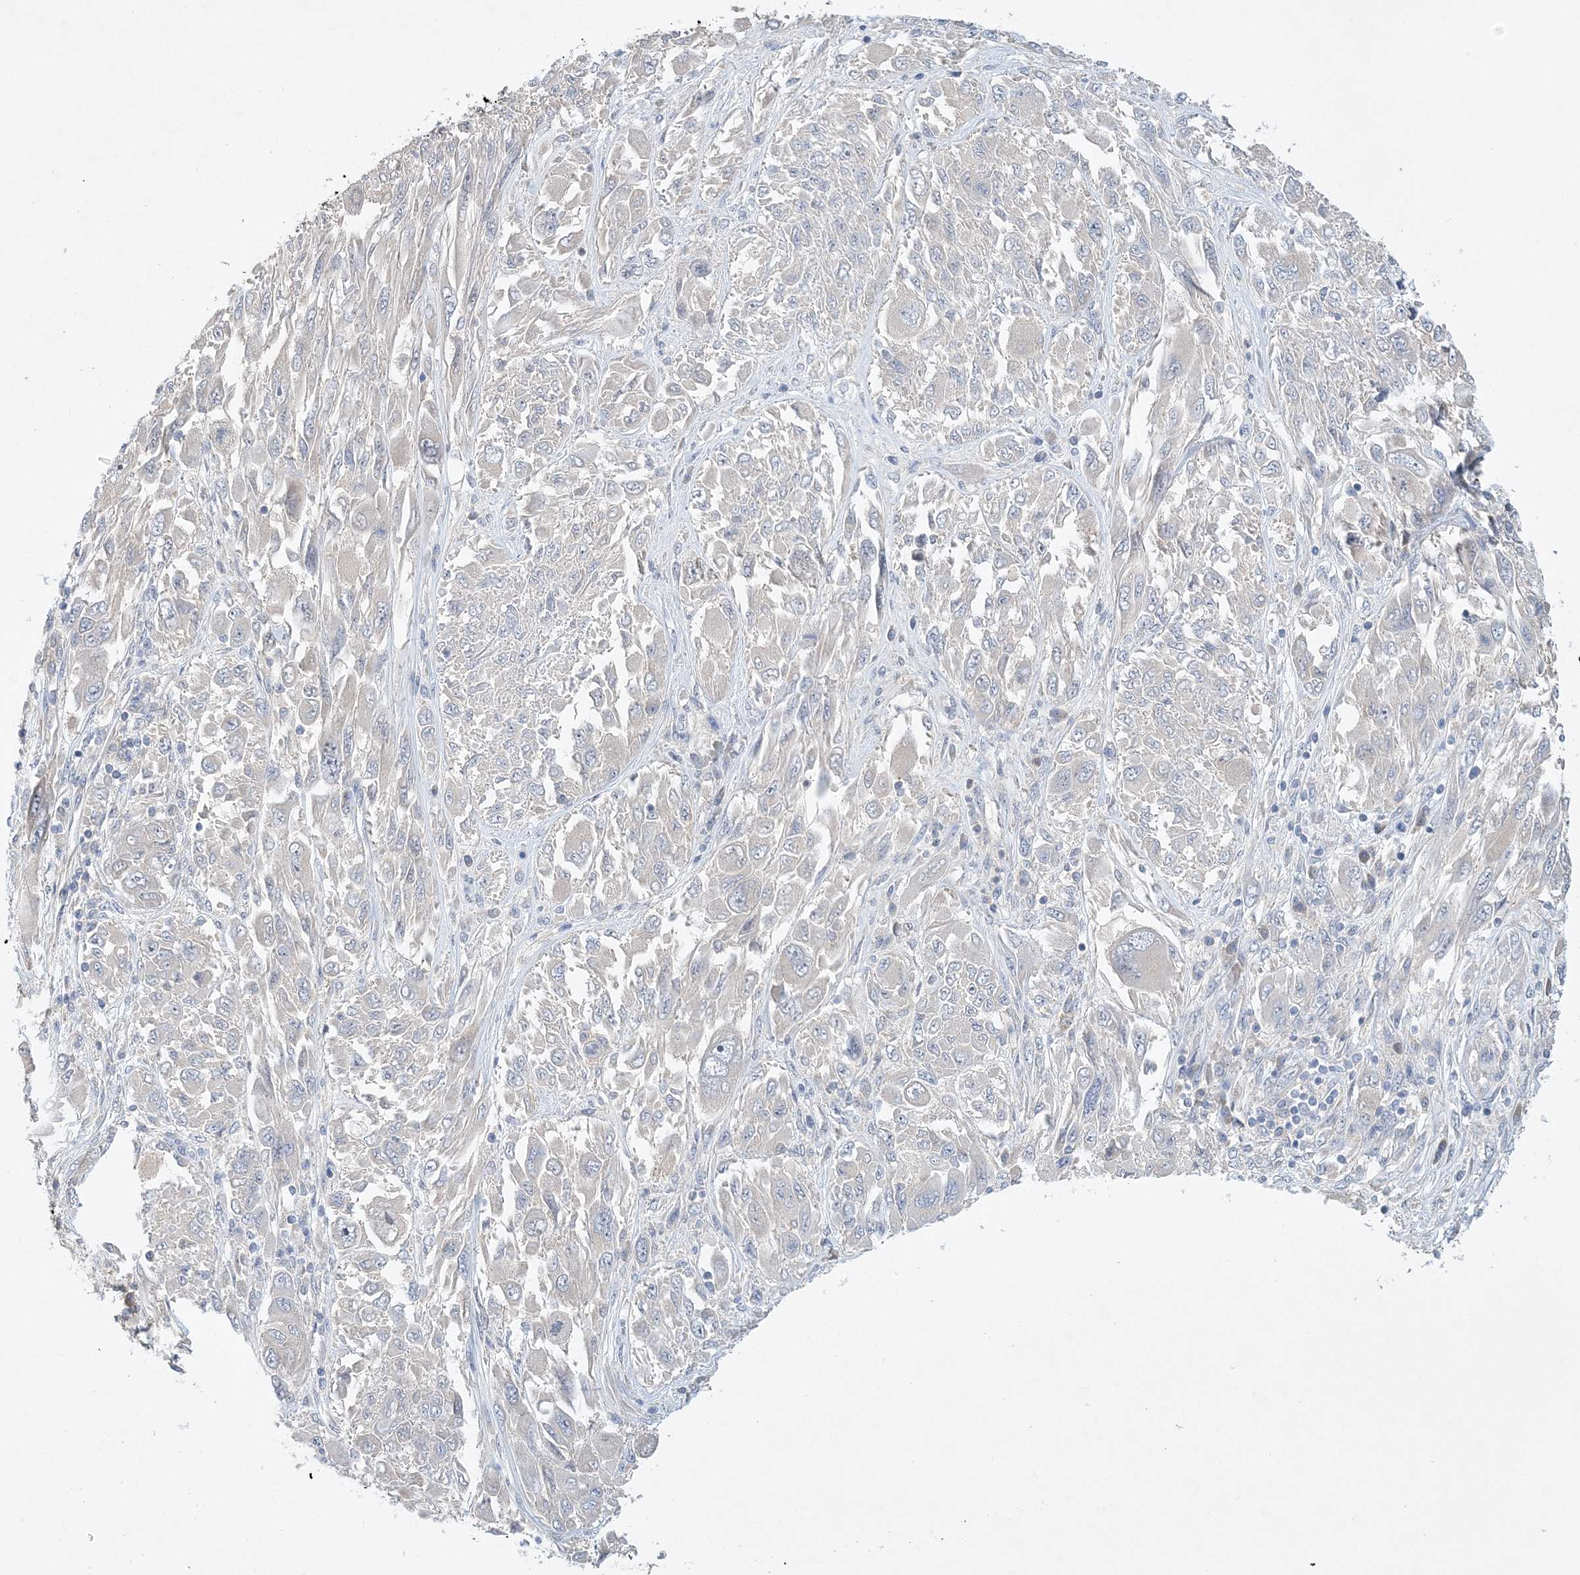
{"staining": {"intensity": "negative", "quantity": "none", "location": "none"}, "tissue": "melanoma", "cell_type": "Tumor cells", "image_type": "cancer", "snomed": [{"axis": "morphology", "description": "Malignant melanoma, NOS"}, {"axis": "topography", "description": "Skin"}], "caption": "A histopathology image of human malignant melanoma is negative for staining in tumor cells.", "gene": "ANKRD35", "patient": {"sex": "female", "age": 91}}